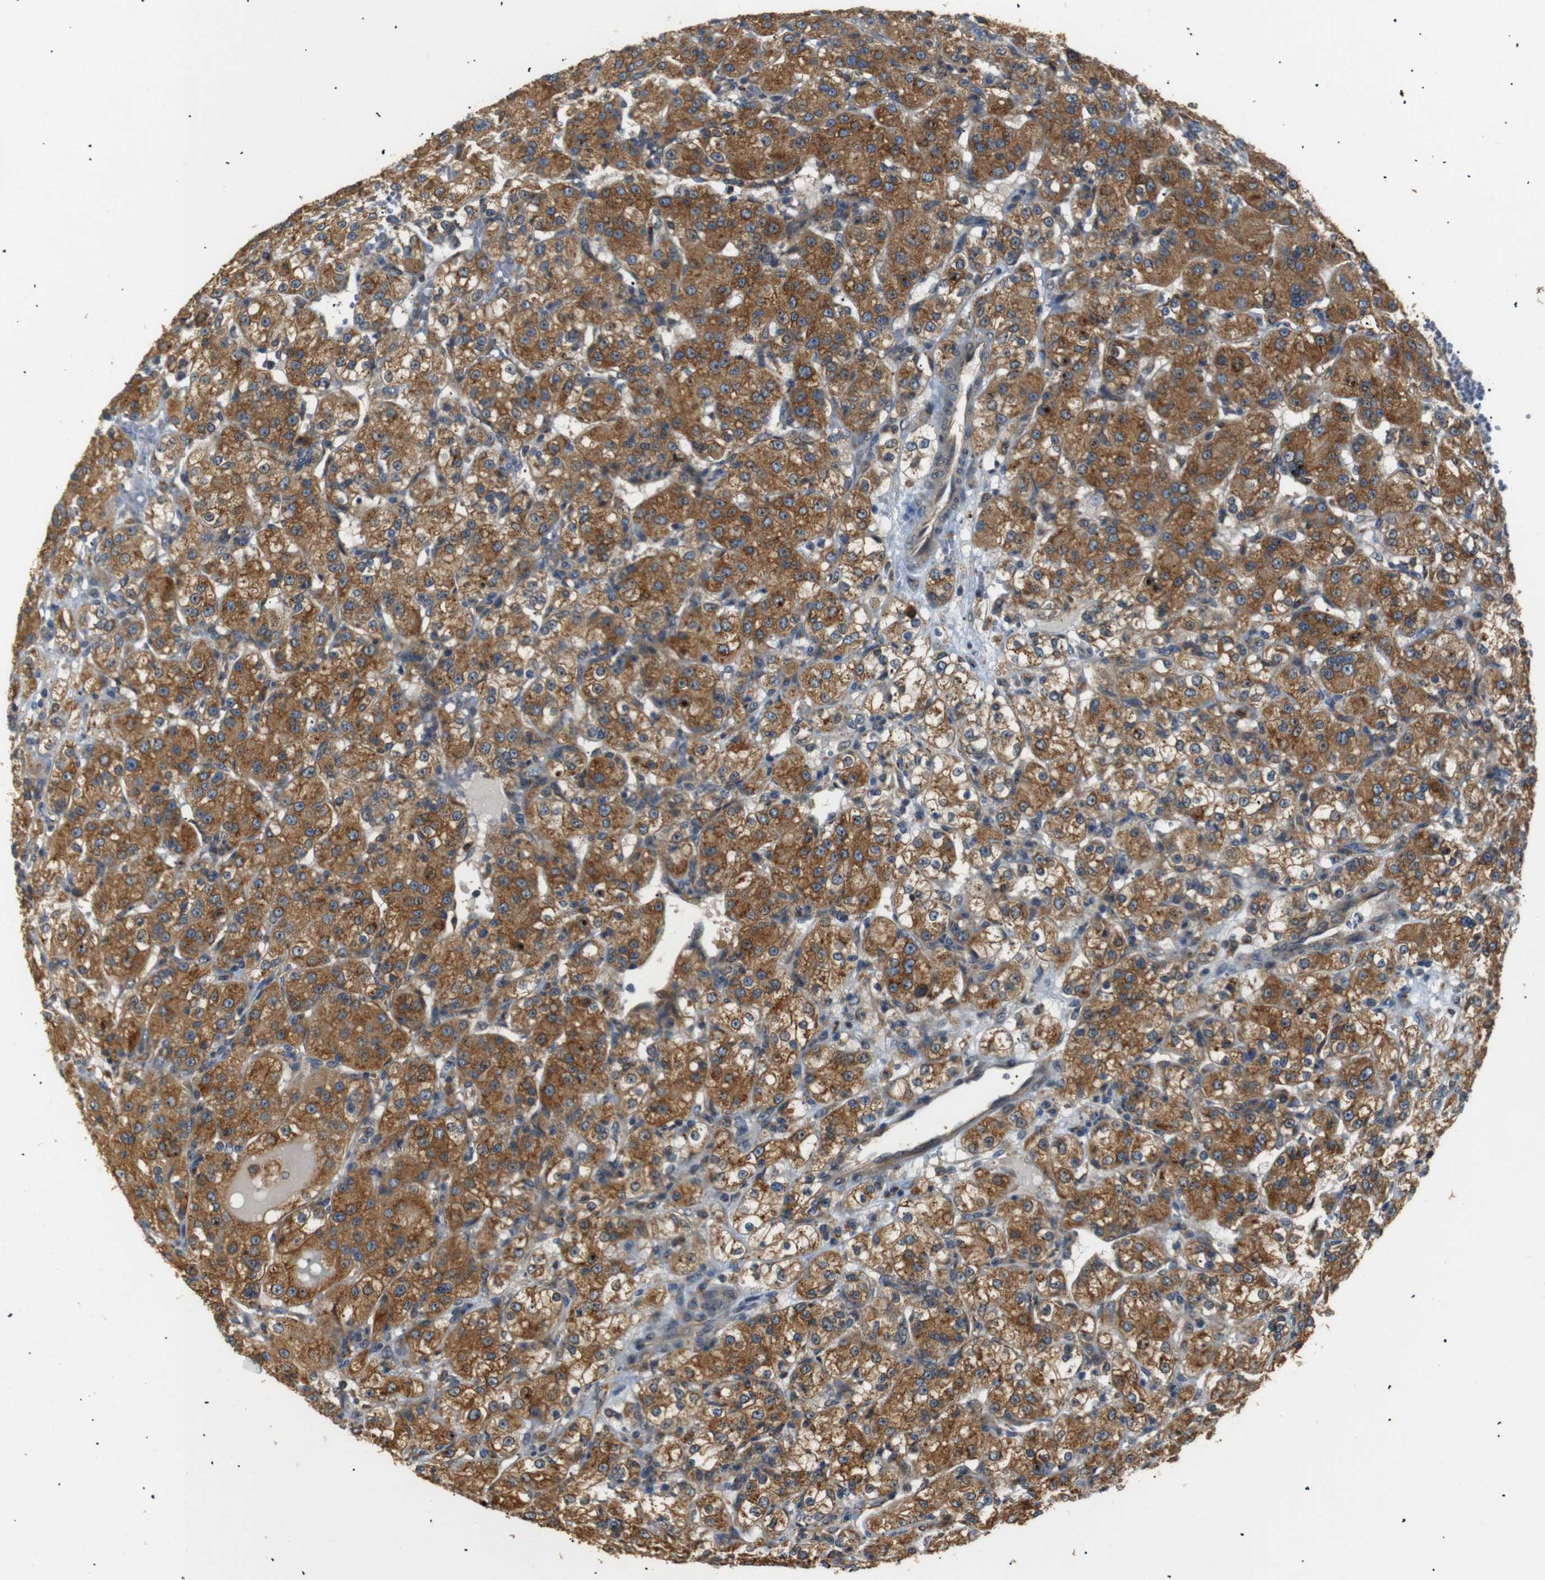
{"staining": {"intensity": "moderate", "quantity": ">75%", "location": "cytoplasmic/membranous"}, "tissue": "renal cancer", "cell_type": "Tumor cells", "image_type": "cancer", "snomed": [{"axis": "morphology", "description": "Normal tissue, NOS"}, {"axis": "morphology", "description": "Adenocarcinoma, NOS"}, {"axis": "topography", "description": "Kidney"}], "caption": "Protein analysis of adenocarcinoma (renal) tissue displays moderate cytoplasmic/membranous positivity in about >75% of tumor cells.", "gene": "TMED2", "patient": {"sex": "male", "age": 61}}